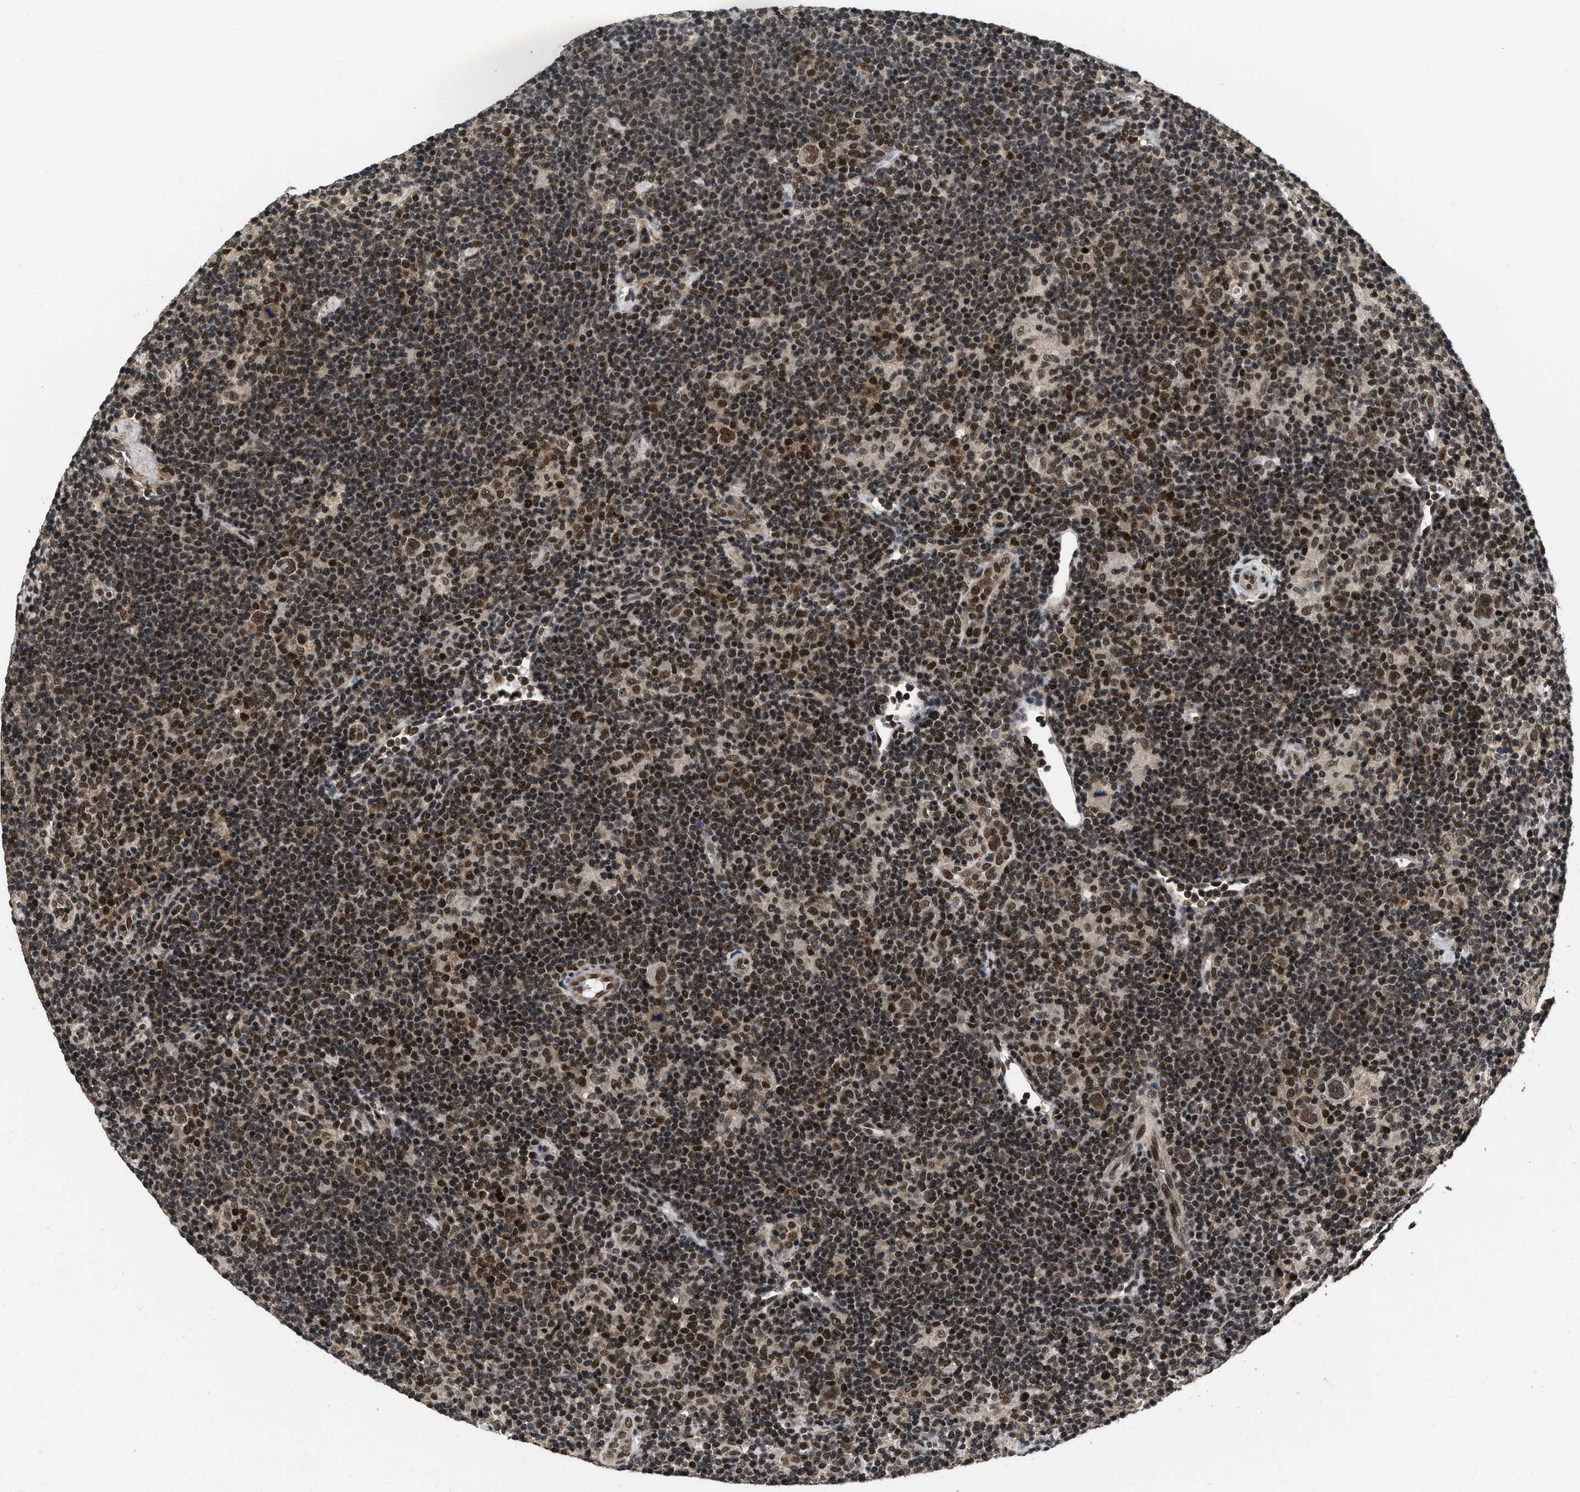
{"staining": {"intensity": "strong", "quantity": ">75%", "location": "nuclear"}, "tissue": "lymphoma", "cell_type": "Tumor cells", "image_type": "cancer", "snomed": [{"axis": "morphology", "description": "Hodgkin's disease, NOS"}, {"axis": "topography", "description": "Lymph node"}], "caption": "This is an image of IHC staining of lymphoma, which shows strong staining in the nuclear of tumor cells.", "gene": "CUL4B", "patient": {"sex": "female", "age": 57}}